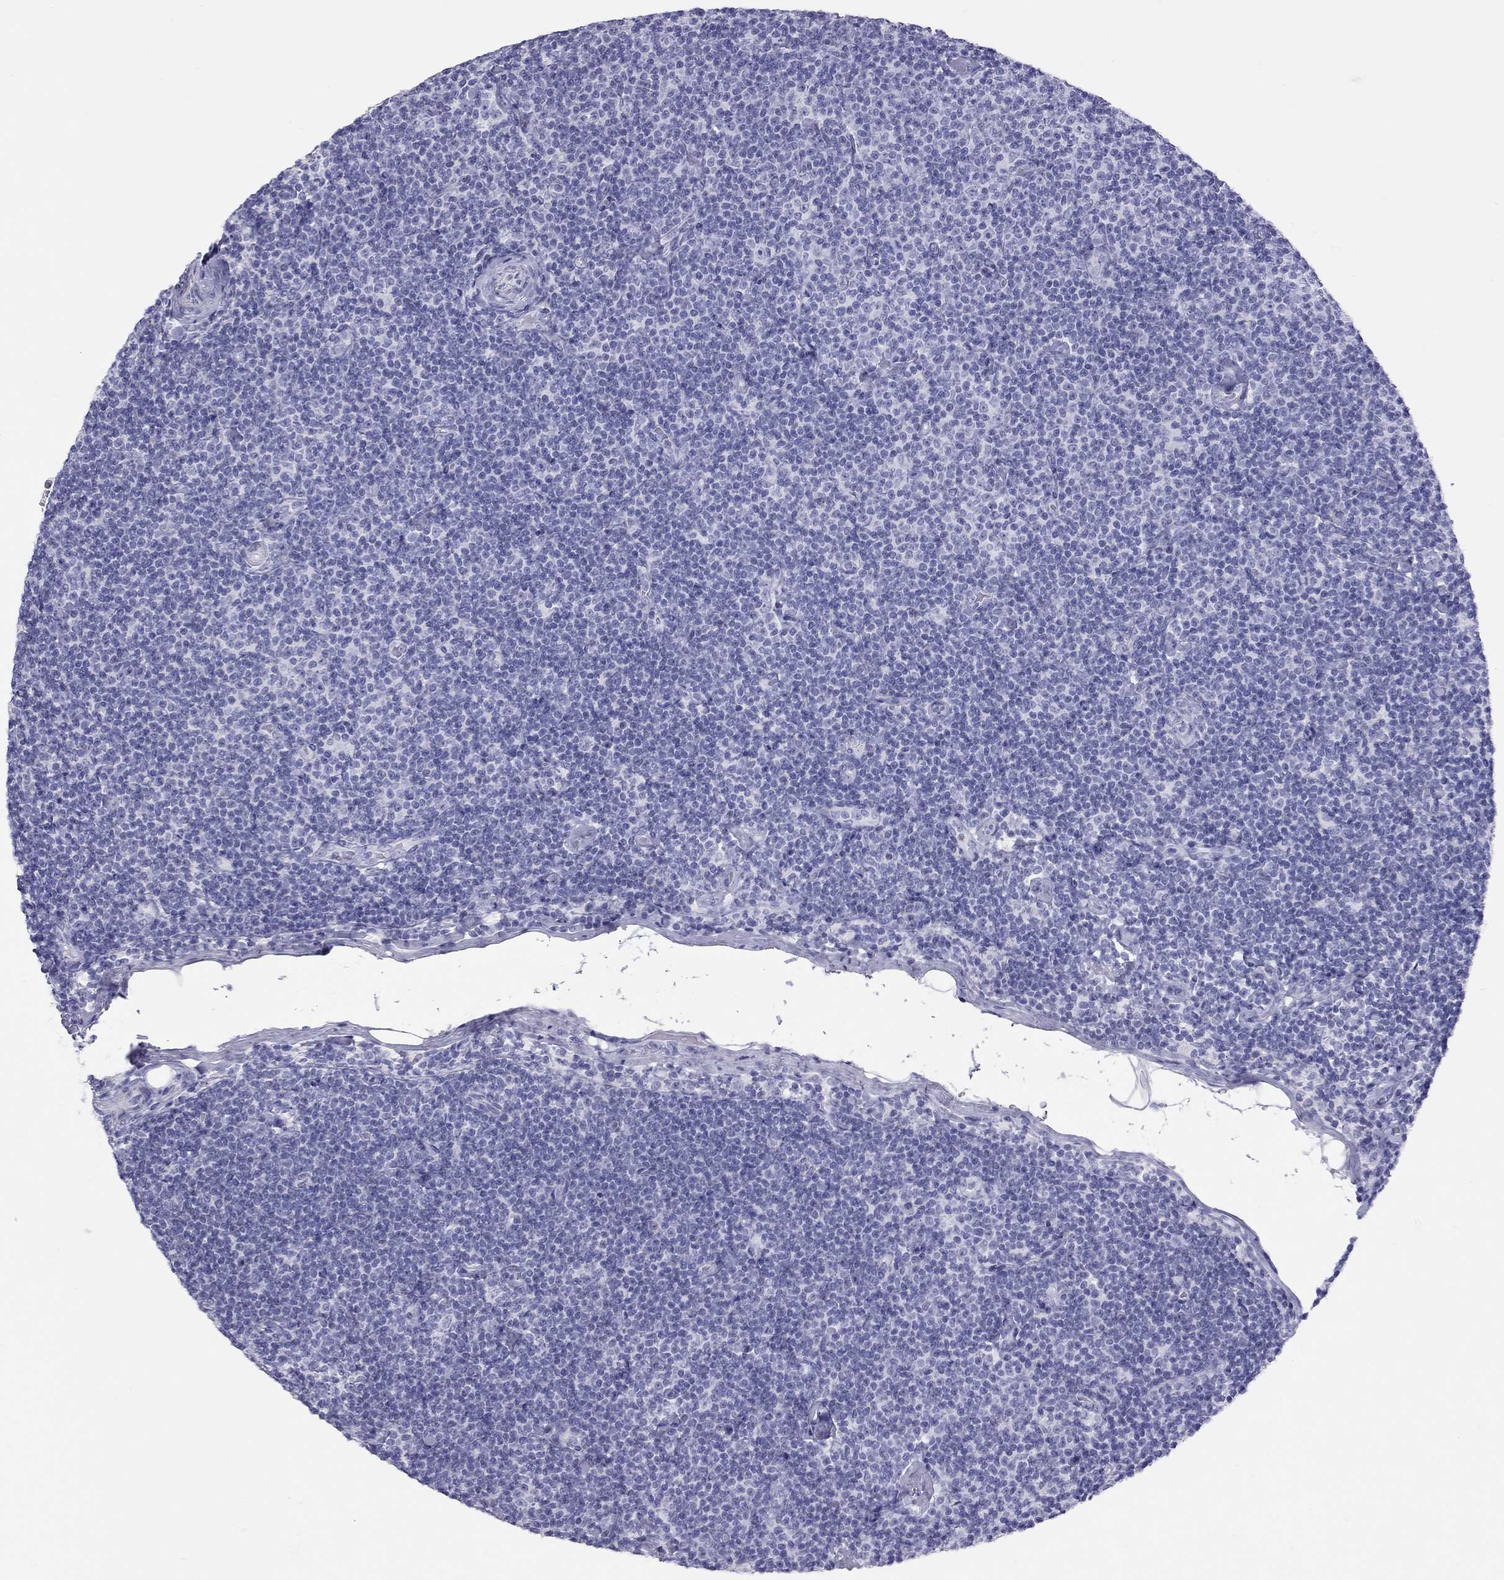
{"staining": {"intensity": "negative", "quantity": "none", "location": "none"}, "tissue": "lymphoma", "cell_type": "Tumor cells", "image_type": "cancer", "snomed": [{"axis": "morphology", "description": "Malignant lymphoma, non-Hodgkin's type, Low grade"}, {"axis": "topography", "description": "Lymph node"}], "caption": "High power microscopy micrograph of an IHC micrograph of lymphoma, revealing no significant expression in tumor cells.", "gene": "STAG3", "patient": {"sex": "male", "age": 81}}